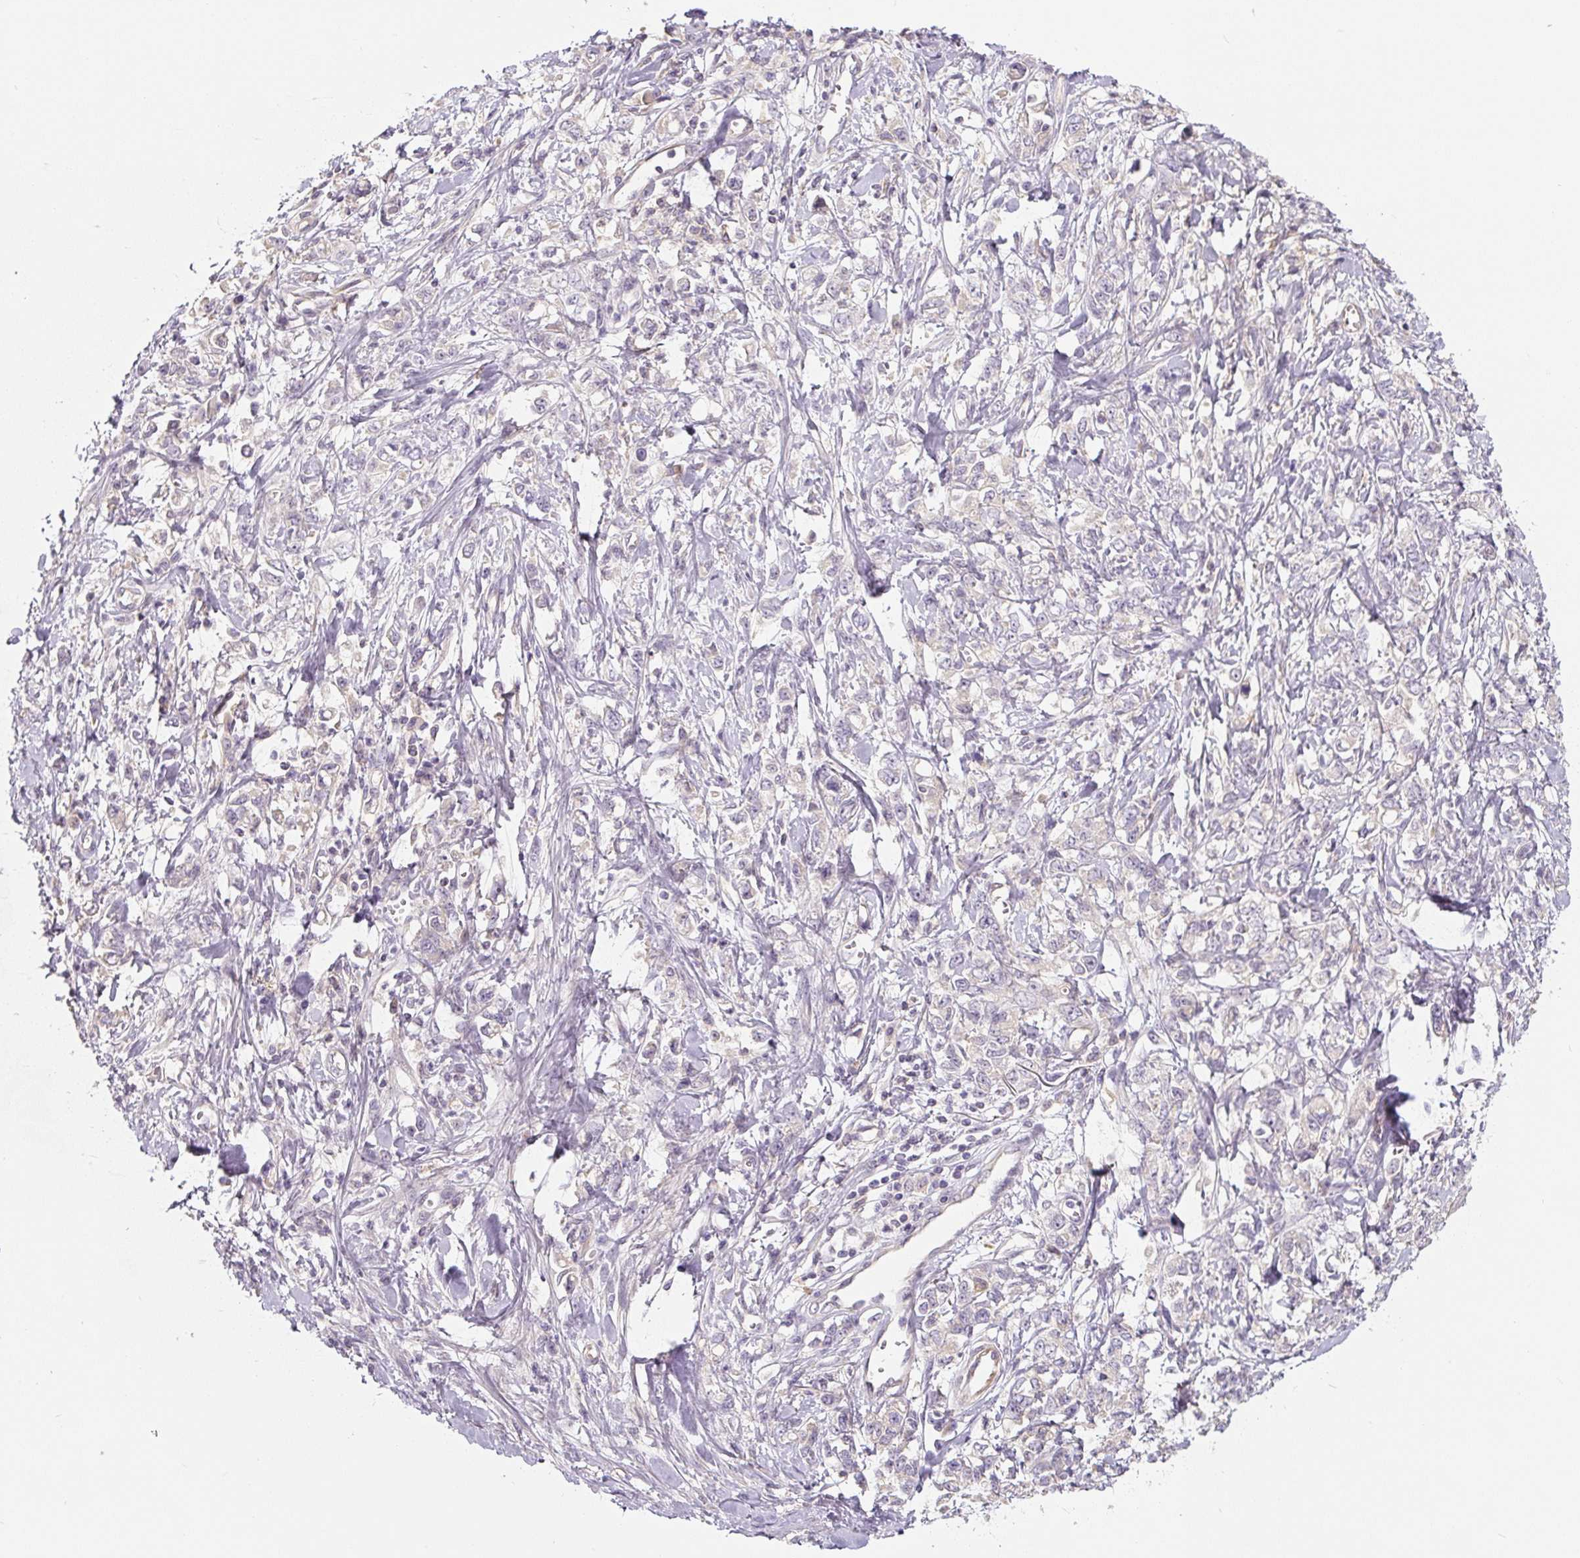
{"staining": {"intensity": "negative", "quantity": "none", "location": "none"}, "tissue": "stomach cancer", "cell_type": "Tumor cells", "image_type": "cancer", "snomed": [{"axis": "morphology", "description": "Adenocarcinoma, NOS"}, {"axis": "topography", "description": "Stomach"}], "caption": "A histopathology image of human stomach cancer (adenocarcinoma) is negative for staining in tumor cells.", "gene": "PWWP3B", "patient": {"sex": "female", "age": 76}}